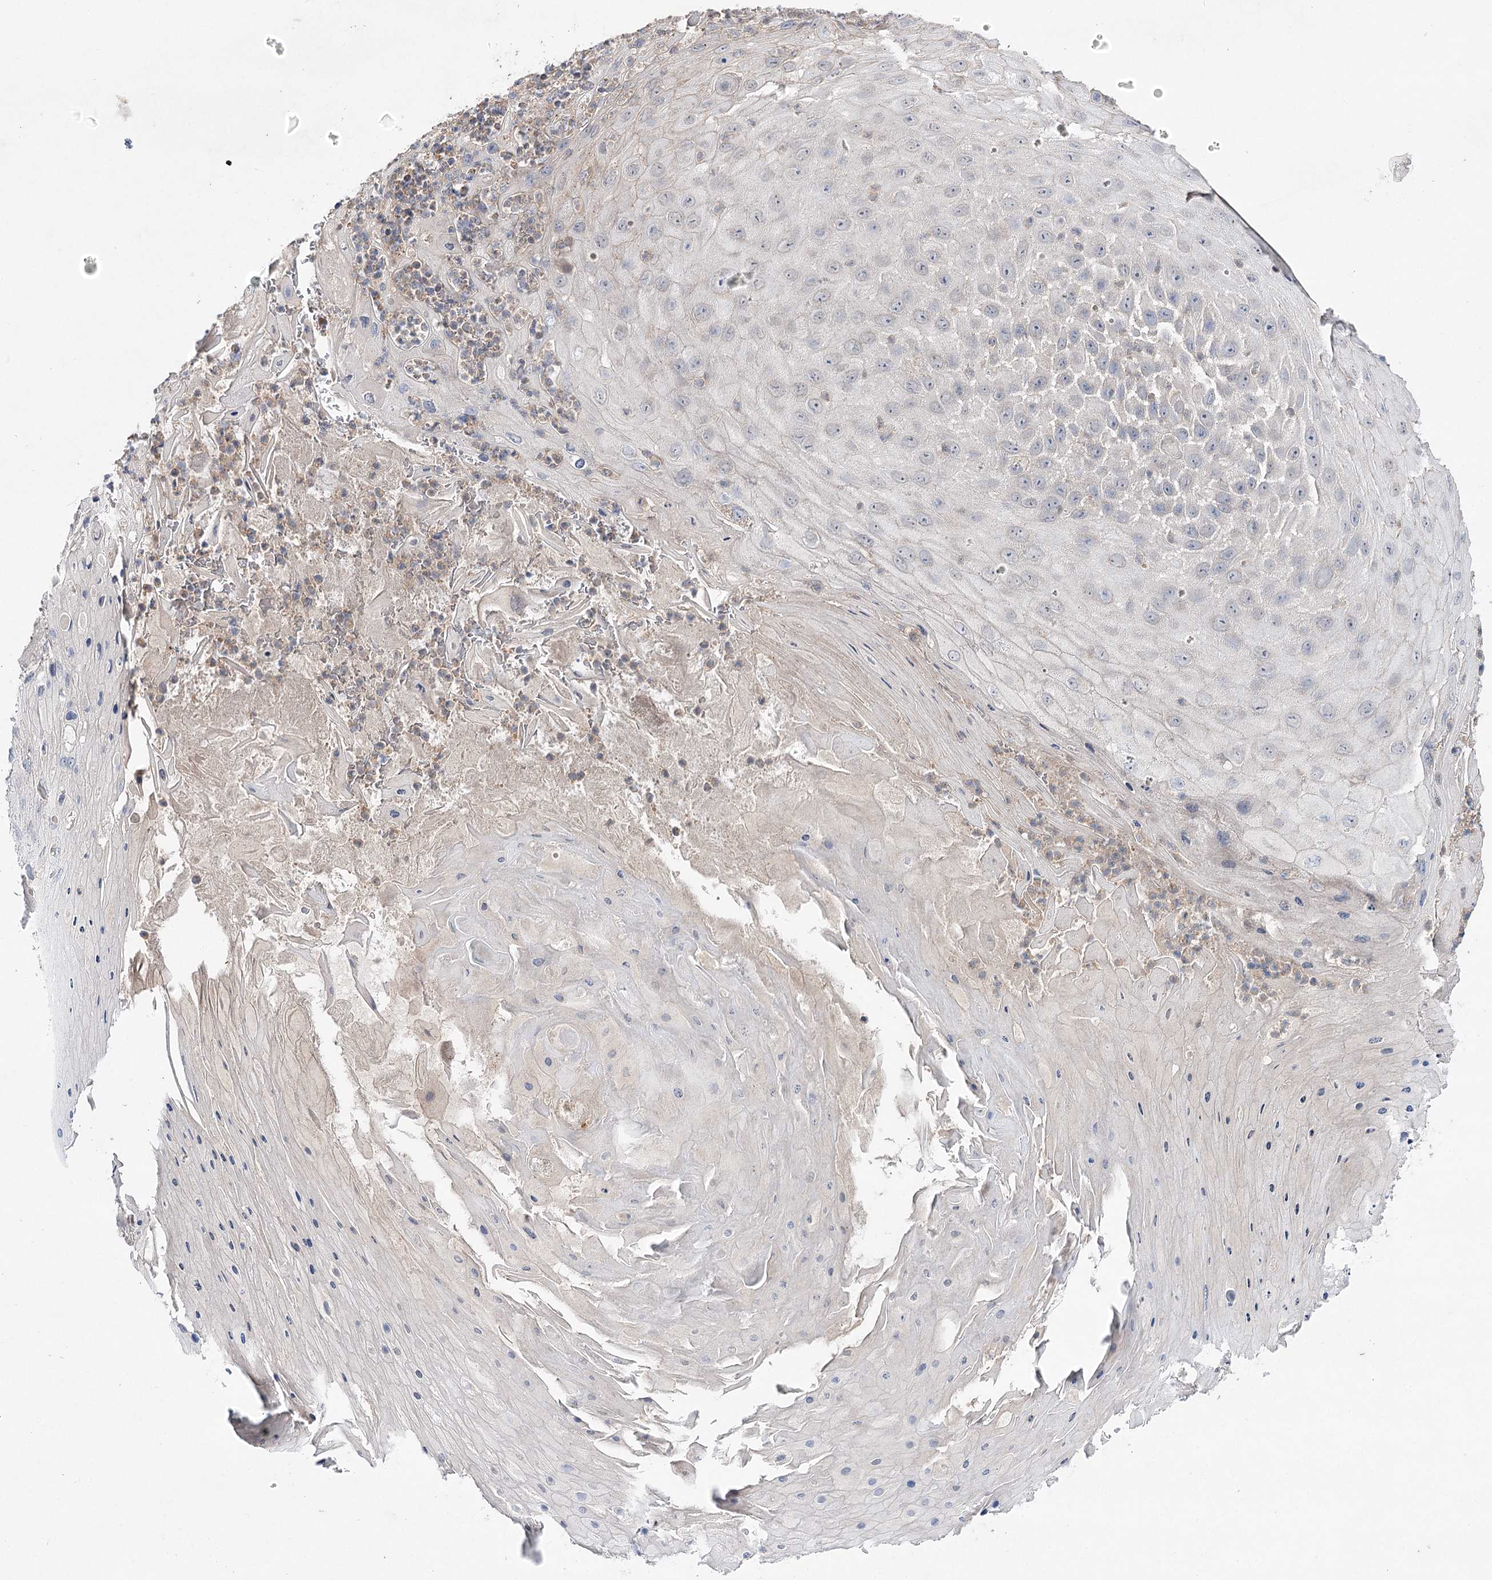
{"staining": {"intensity": "negative", "quantity": "none", "location": "none"}, "tissue": "skin cancer", "cell_type": "Tumor cells", "image_type": "cancer", "snomed": [{"axis": "morphology", "description": "Squamous cell carcinoma, NOS"}, {"axis": "topography", "description": "Skin"}], "caption": "This is a photomicrograph of immunohistochemistry (IHC) staining of skin squamous cell carcinoma, which shows no expression in tumor cells.", "gene": "AURKC", "patient": {"sex": "female", "age": 88}}